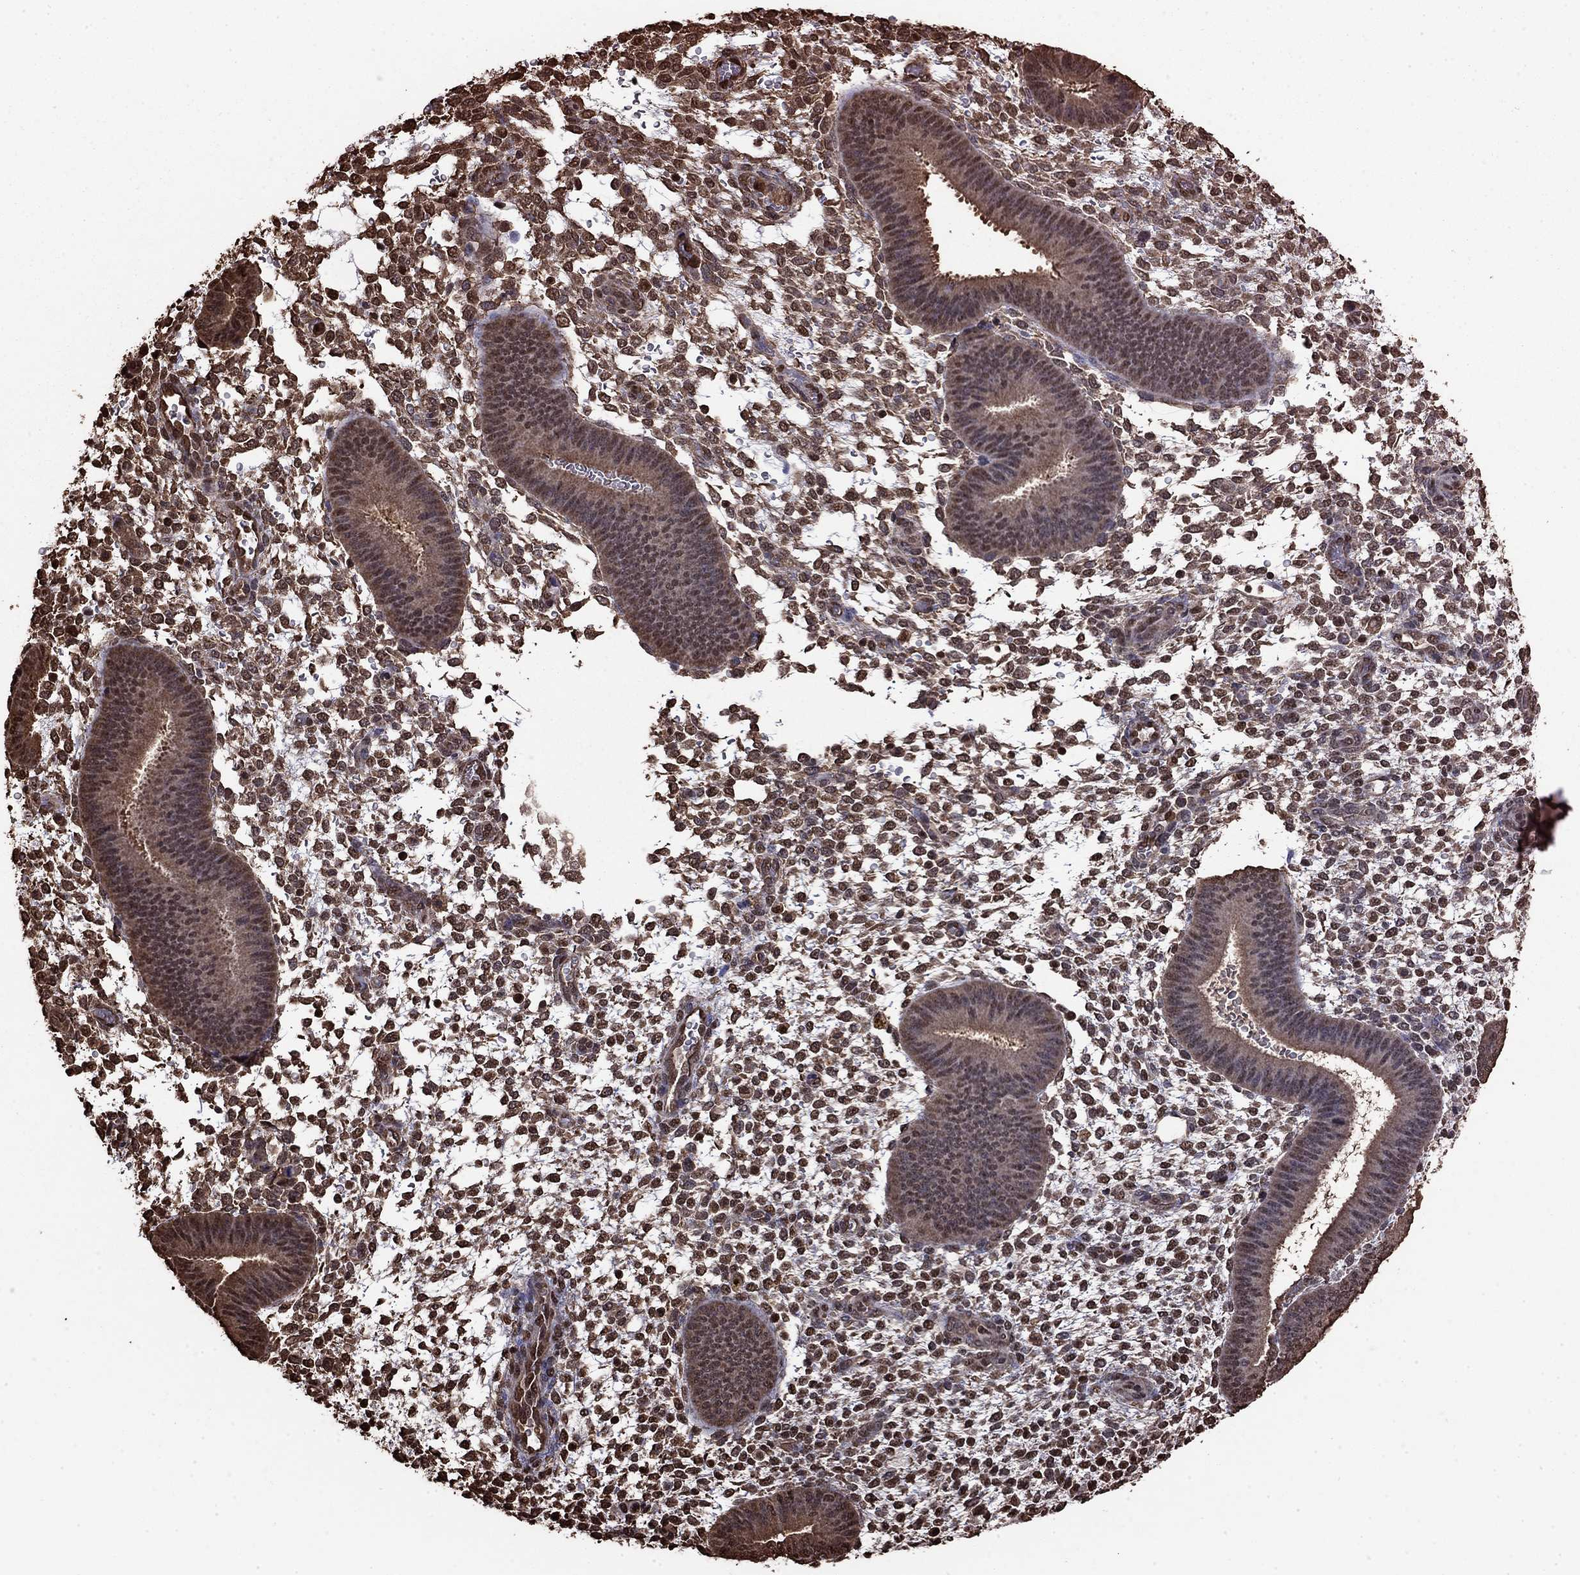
{"staining": {"intensity": "moderate", "quantity": "25%-75%", "location": "nuclear"}, "tissue": "endometrium", "cell_type": "Cells in endometrial stroma", "image_type": "normal", "snomed": [{"axis": "morphology", "description": "Normal tissue, NOS"}, {"axis": "topography", "description": "Endometrium"}], "caption": "A brown stain highlights moderate nuclear staining of a protein in cells in endometrial stroma of benign human endometrium. (Stains: DAB in brown, nuclei in blue, Microscopy: brightfield microscopy at high magnification).", "gene": "GAPDH", "patient": {"sex": "female", "age": 39}}